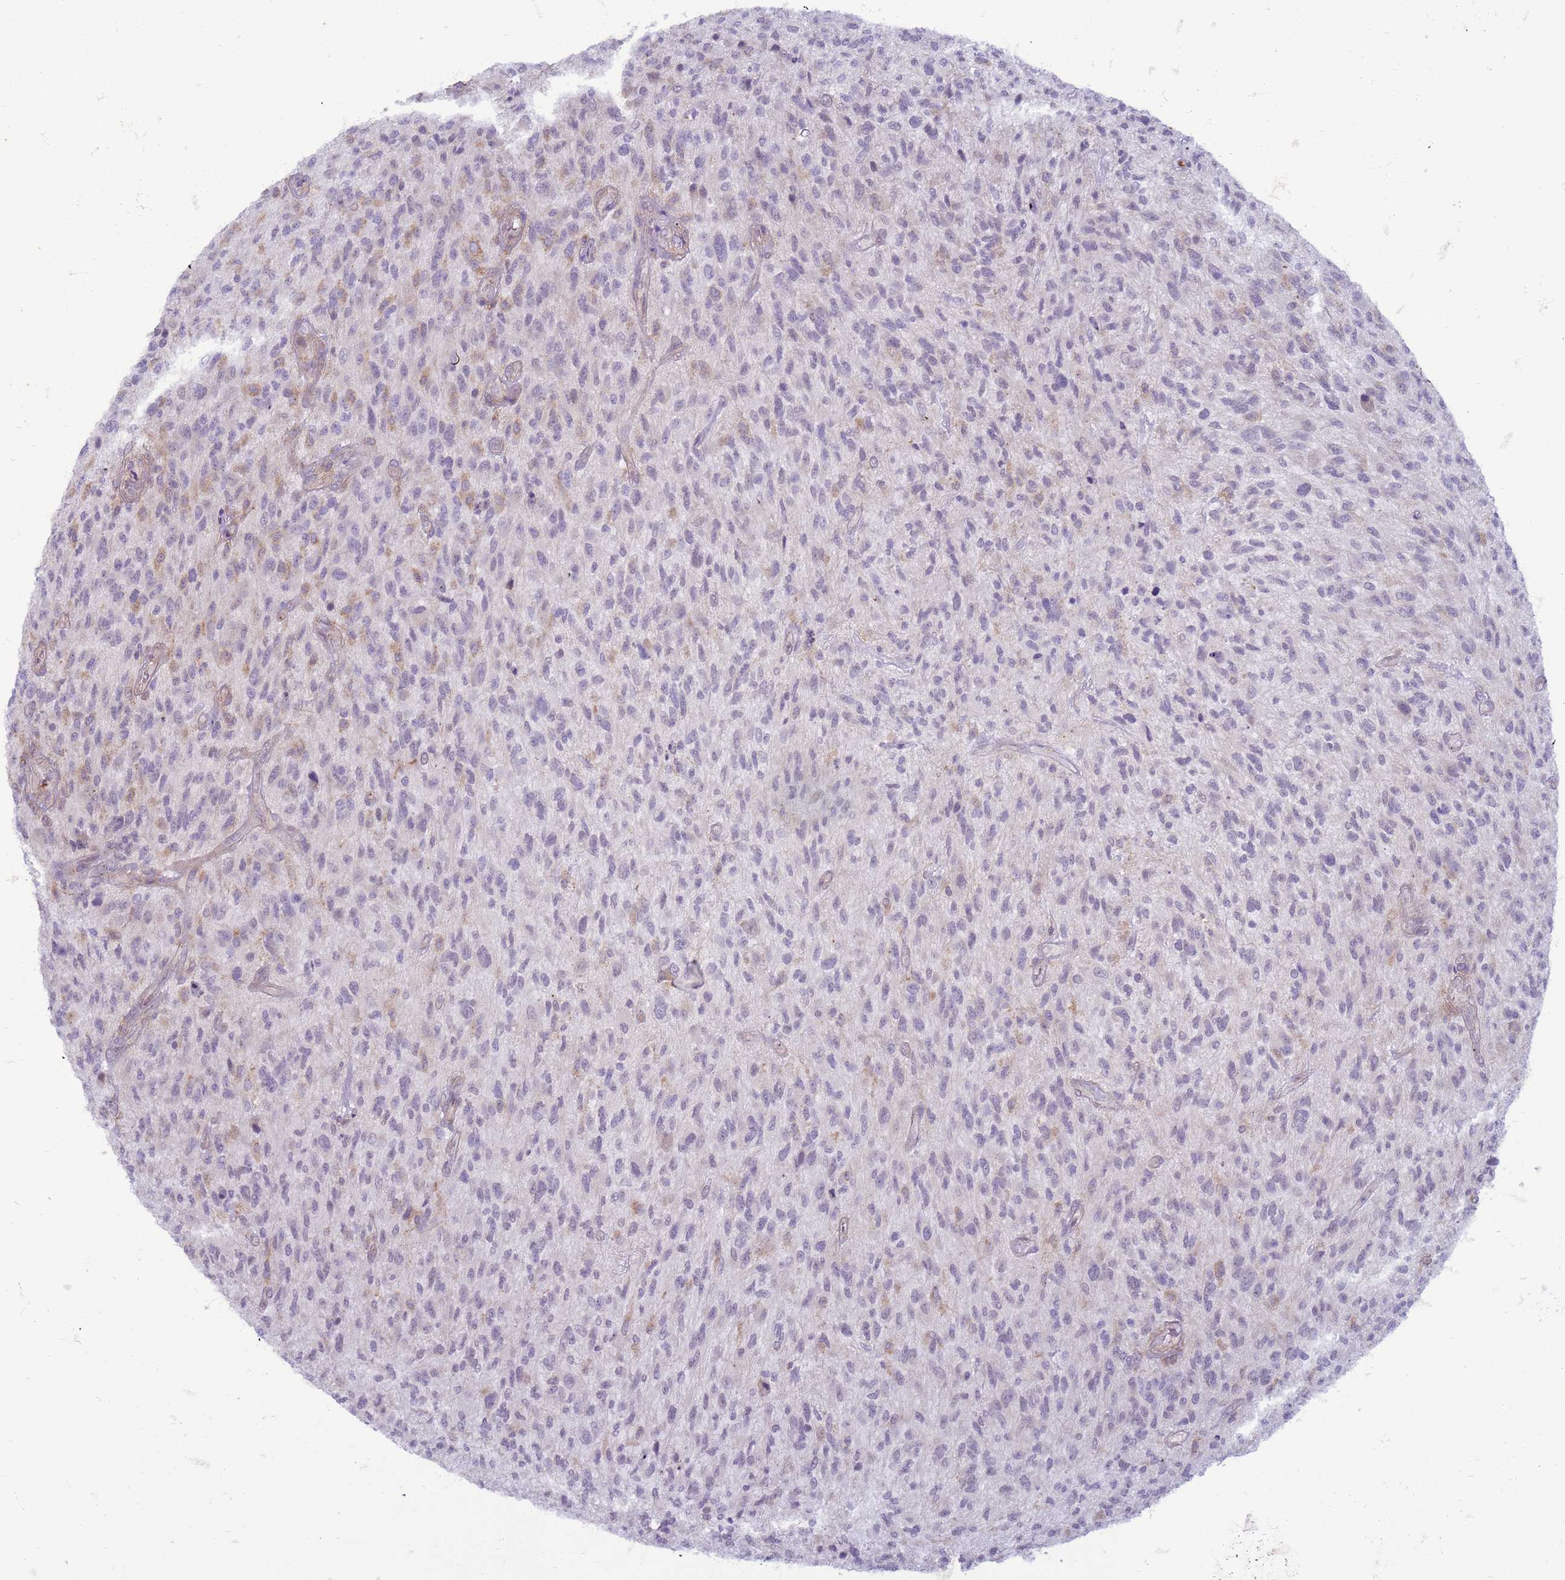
{"staining": {"intensity": "negative", "quantity": "none", "location": "none"}, "tissue": "glioma", "cell_type": "Tumor cells", "image_type": "cancer", "snomed": [{"axis": "morphology", "description": "Glioma, malignant, High grade"}, {"axis": "topography", "description": "Brain"}], "caption": "The photomicrograph exhibits no staining of tumor cells in malignant glioma (high-grade). (Stains: DAB (3,3'-diaminobenzidine) IHC with hematoxylin counter stain, Microscopy: brightfield microscopy at high magnification).", "gene": "SLC15A3", "patient": {"sex": "male", "age": 47}}